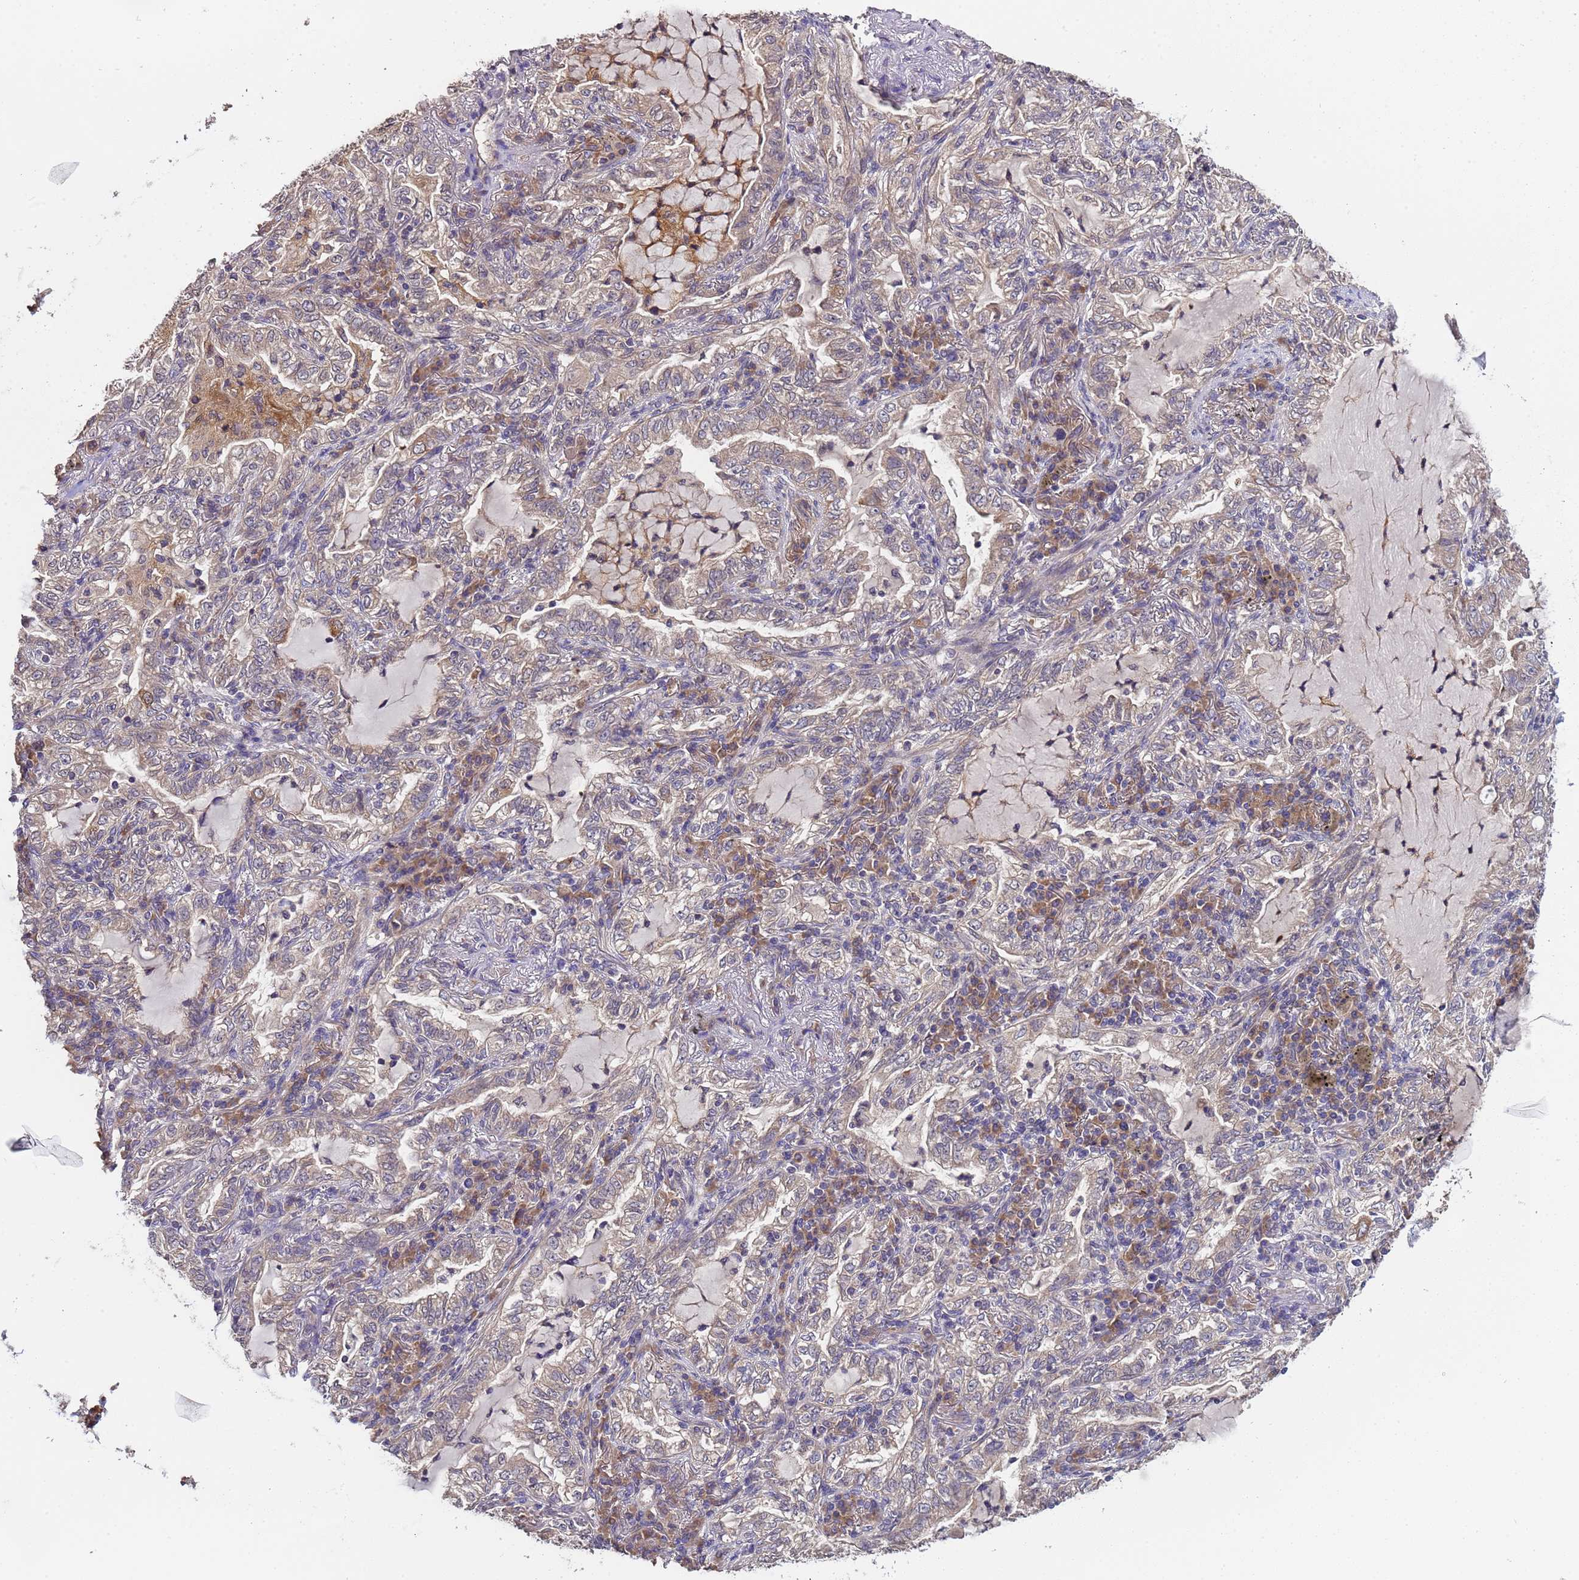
{"staining": {"intensity": "weak", "quantity": "25%-75%", "location": "cytoplasmic/membranous"}, "tissue": "lung cancer", "cell_type": "Tumor cells", "image_type": "cancer", "snomed": [{"axis": "morphology", "description": "Adenocarcinoma, NOS"}, {"axis": "topography", "description": "Lung"}], "caption": "This is an image of IHC staining of lung cancer, which shows weak expression in the cytoplasmic/membranous of tumor cells.", "gene": "ELMOD2", "patient": {"sex": "female", "age": 73}}